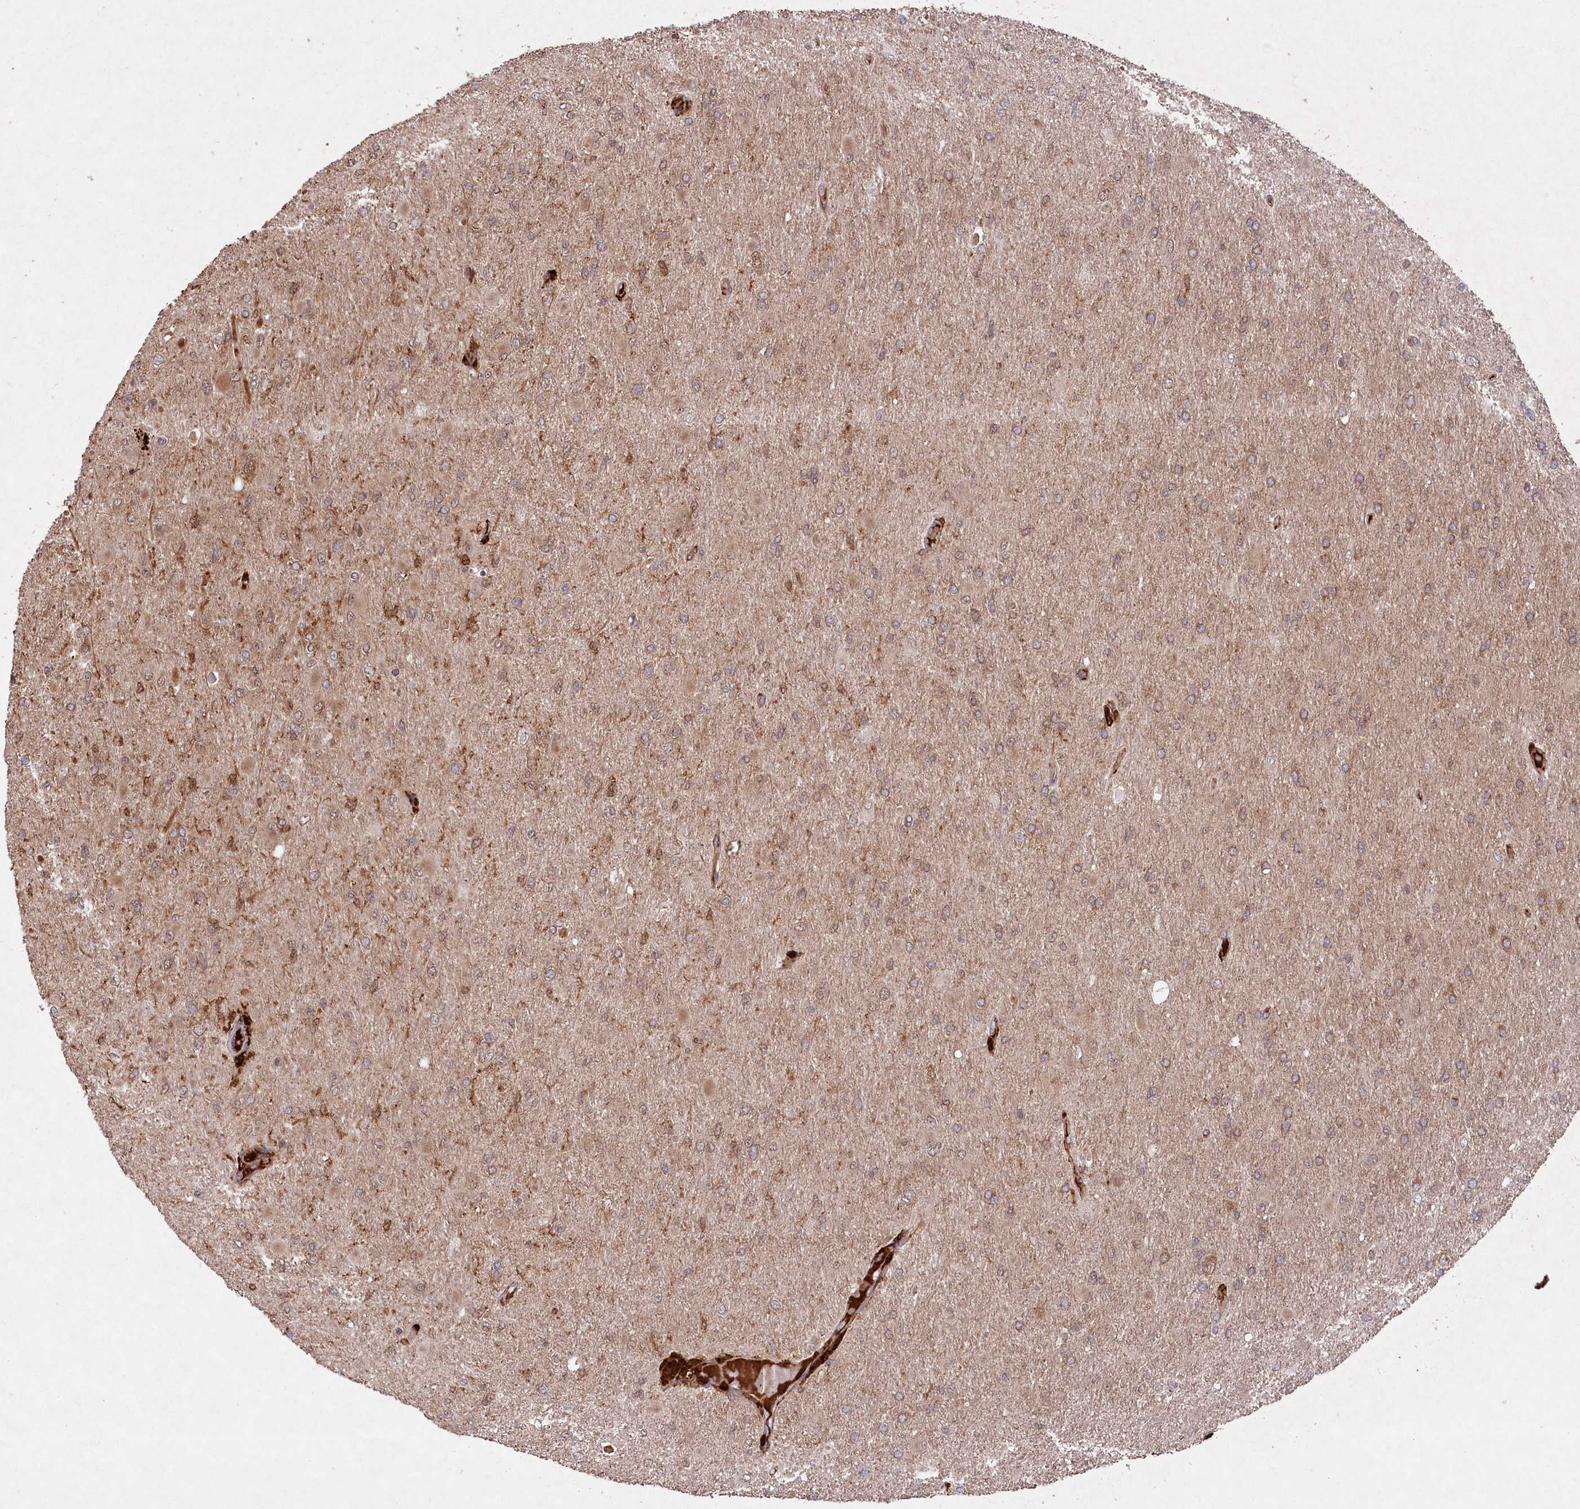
{"staining": {"intensity": "moderate", "quantity": "25%-75%", "location": "cytoplasmic/membranous,nuclear"}, "tissue": "glioma", "cell_type": "Tumor cells", "image_type": "cancer", "snomed": [{"axis": "morphology", "description": "Glioma, malignant, High grade"}, {"axis": "topography", "description": "Cerebral cortex"}], "caption": "Glioma stained with a protein marker shows moderate staining in tumor cells.", "gene": "PPP1R21", "patient": {"sex": "female", "age": 36}}